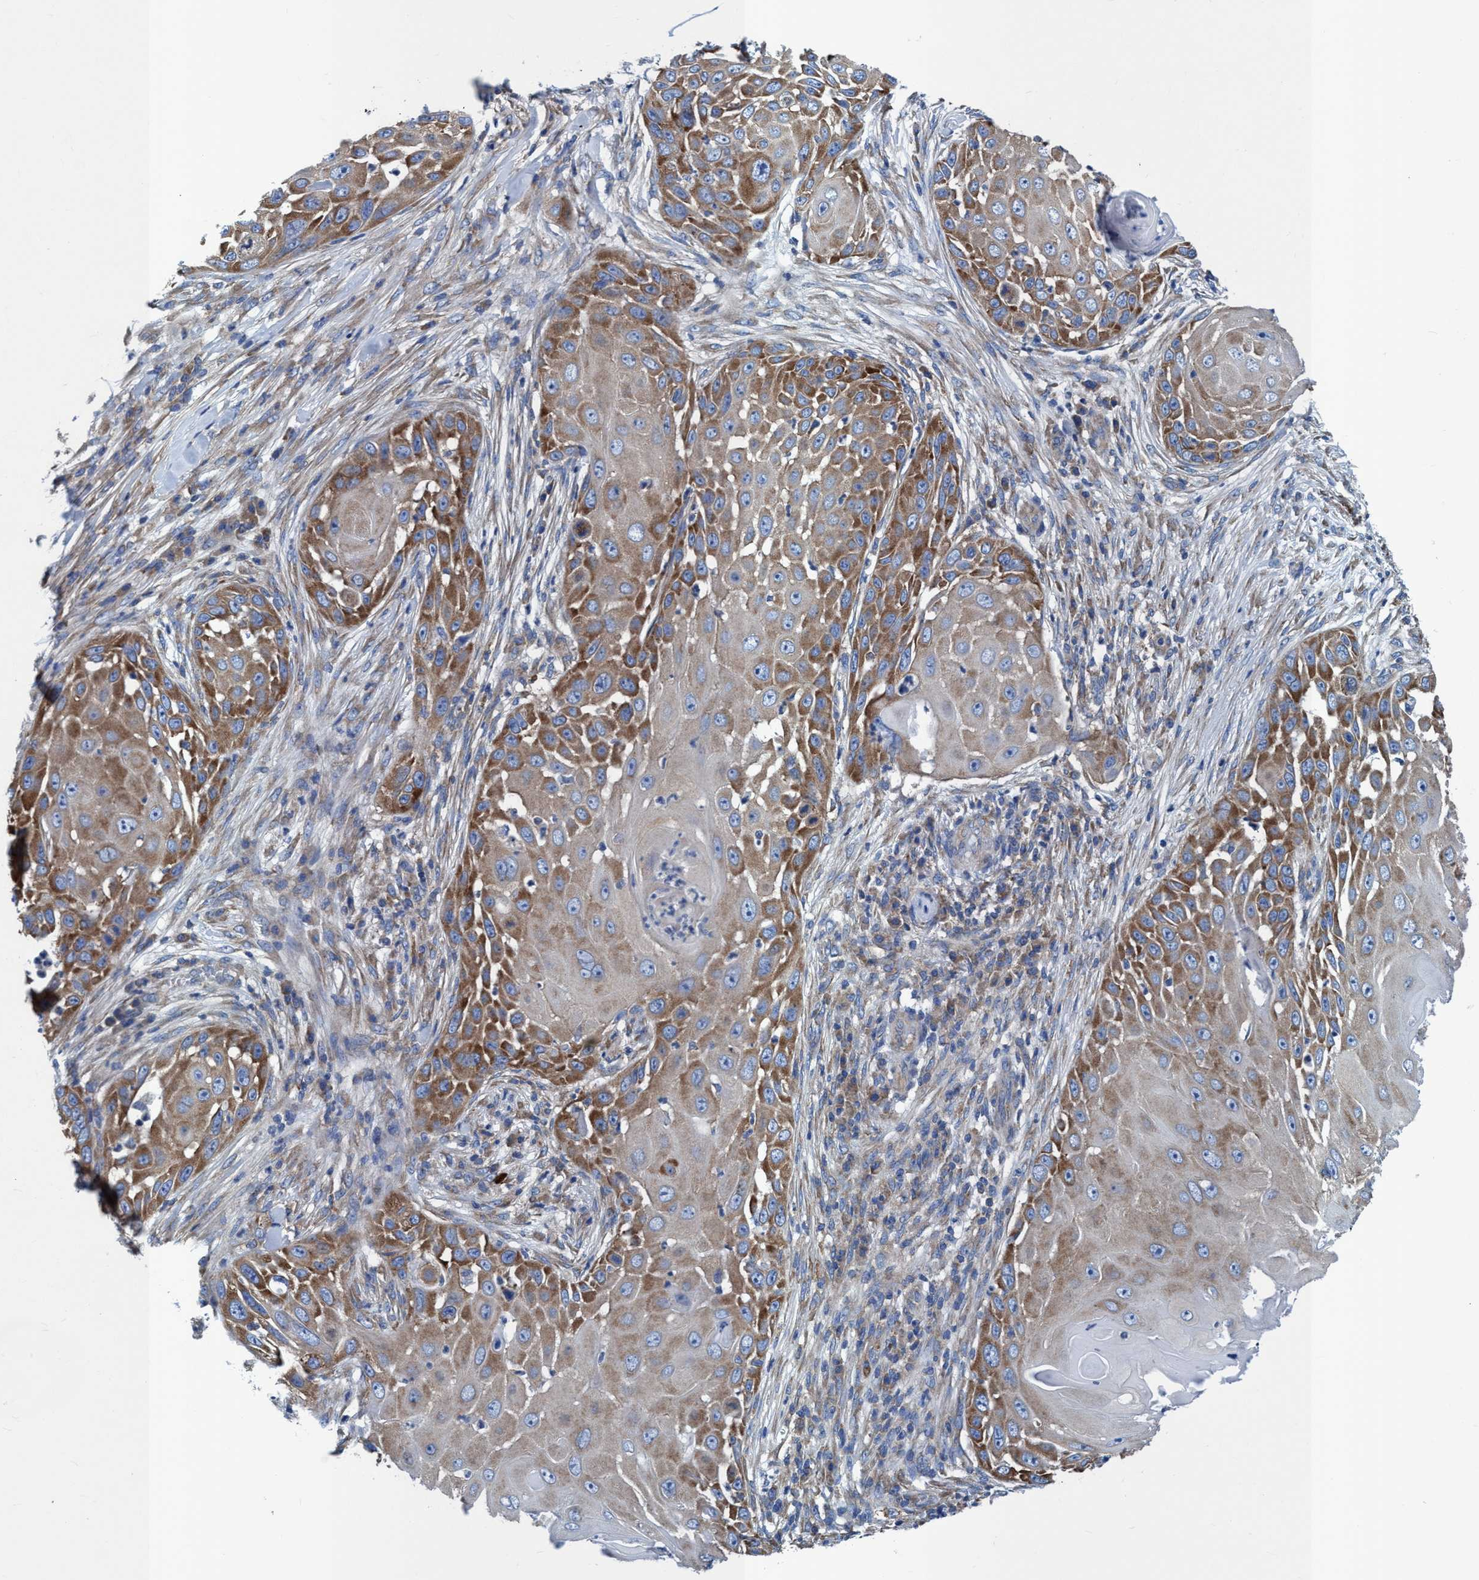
{"staining": {"intensity": "moderate", "quantity": ">75%", "location": "cytoplasmic/membranous"}, "tissue": "skin cancer", "cell_type": "Tumor cells", "image_type": "cancer", "snomed": [{"axis": "morphology", "description": "Squamous cell carcinoma, NOS"}, {"axis": "topography", "description": "Skin"}], "caption": "Protein expression analysis of squamous cell carcinoma (skin) demonstrates moderate cytoplasmic/membranous positivity in approximately >75% of tumor cells. (IHC, brightfield microscopy, high magnification).", "gene": "NMT1", "patient": {"sex": "female", "age": 44}}